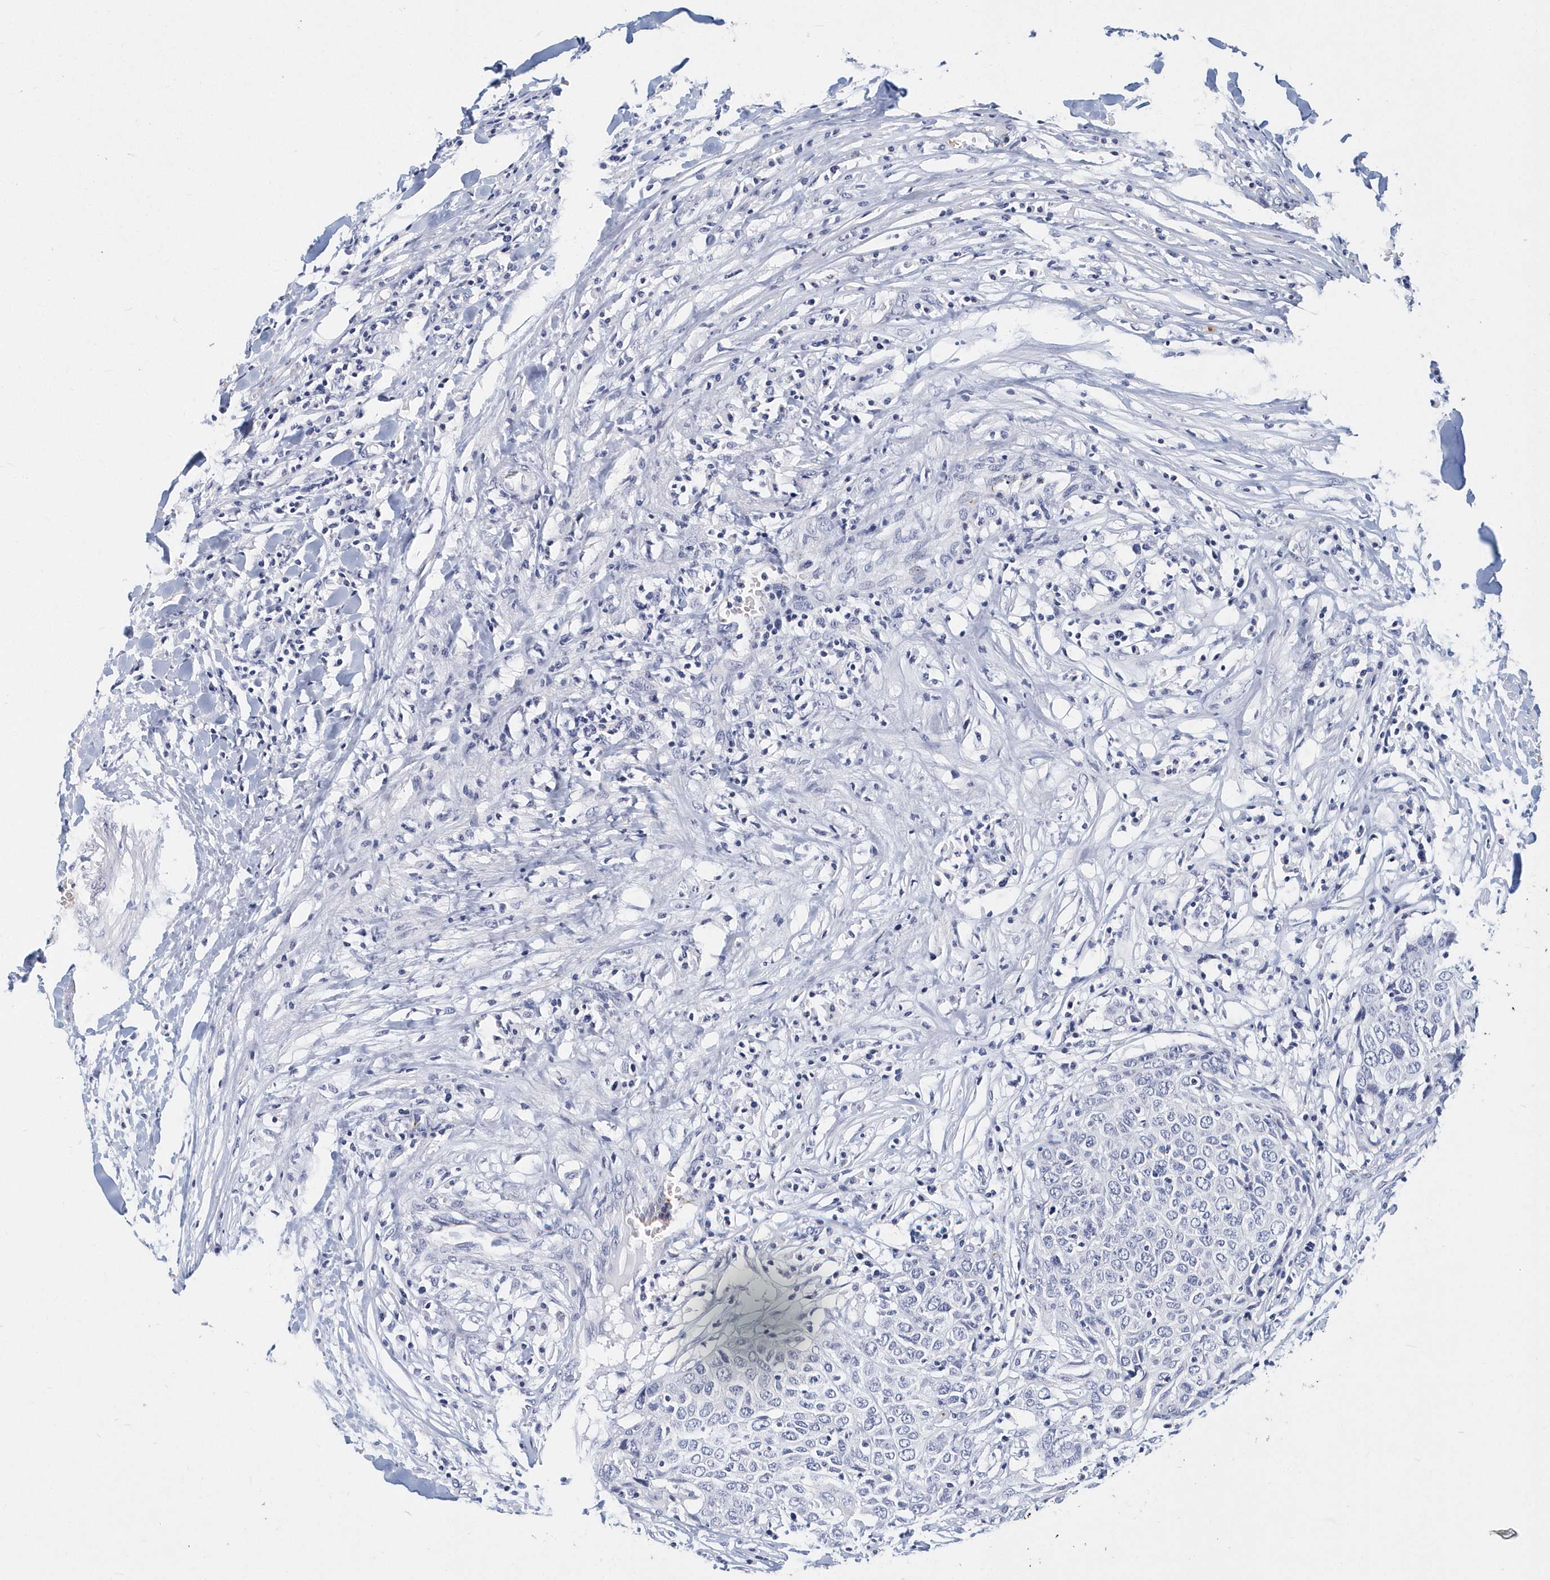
{"staining": {"intensity": "negative", "quantity": "none", "location": "none"}, "tissue": "head and neck cancer", "cell_type": "Tumor cells", "image_type": "cancer", "snomed": [{"axis": "morphology", "description": "Squamous cell carcinoma, NOS"}, {"axis": "topography", "description": "Head-Neck"}], "caption": "Immunohistochemistry of squamous cell carcinoma (head and neck) demonstrates no positivity in tumor cells.", "gene": "ITGA2B", "patient": {"sex": "male", "age": 66}}